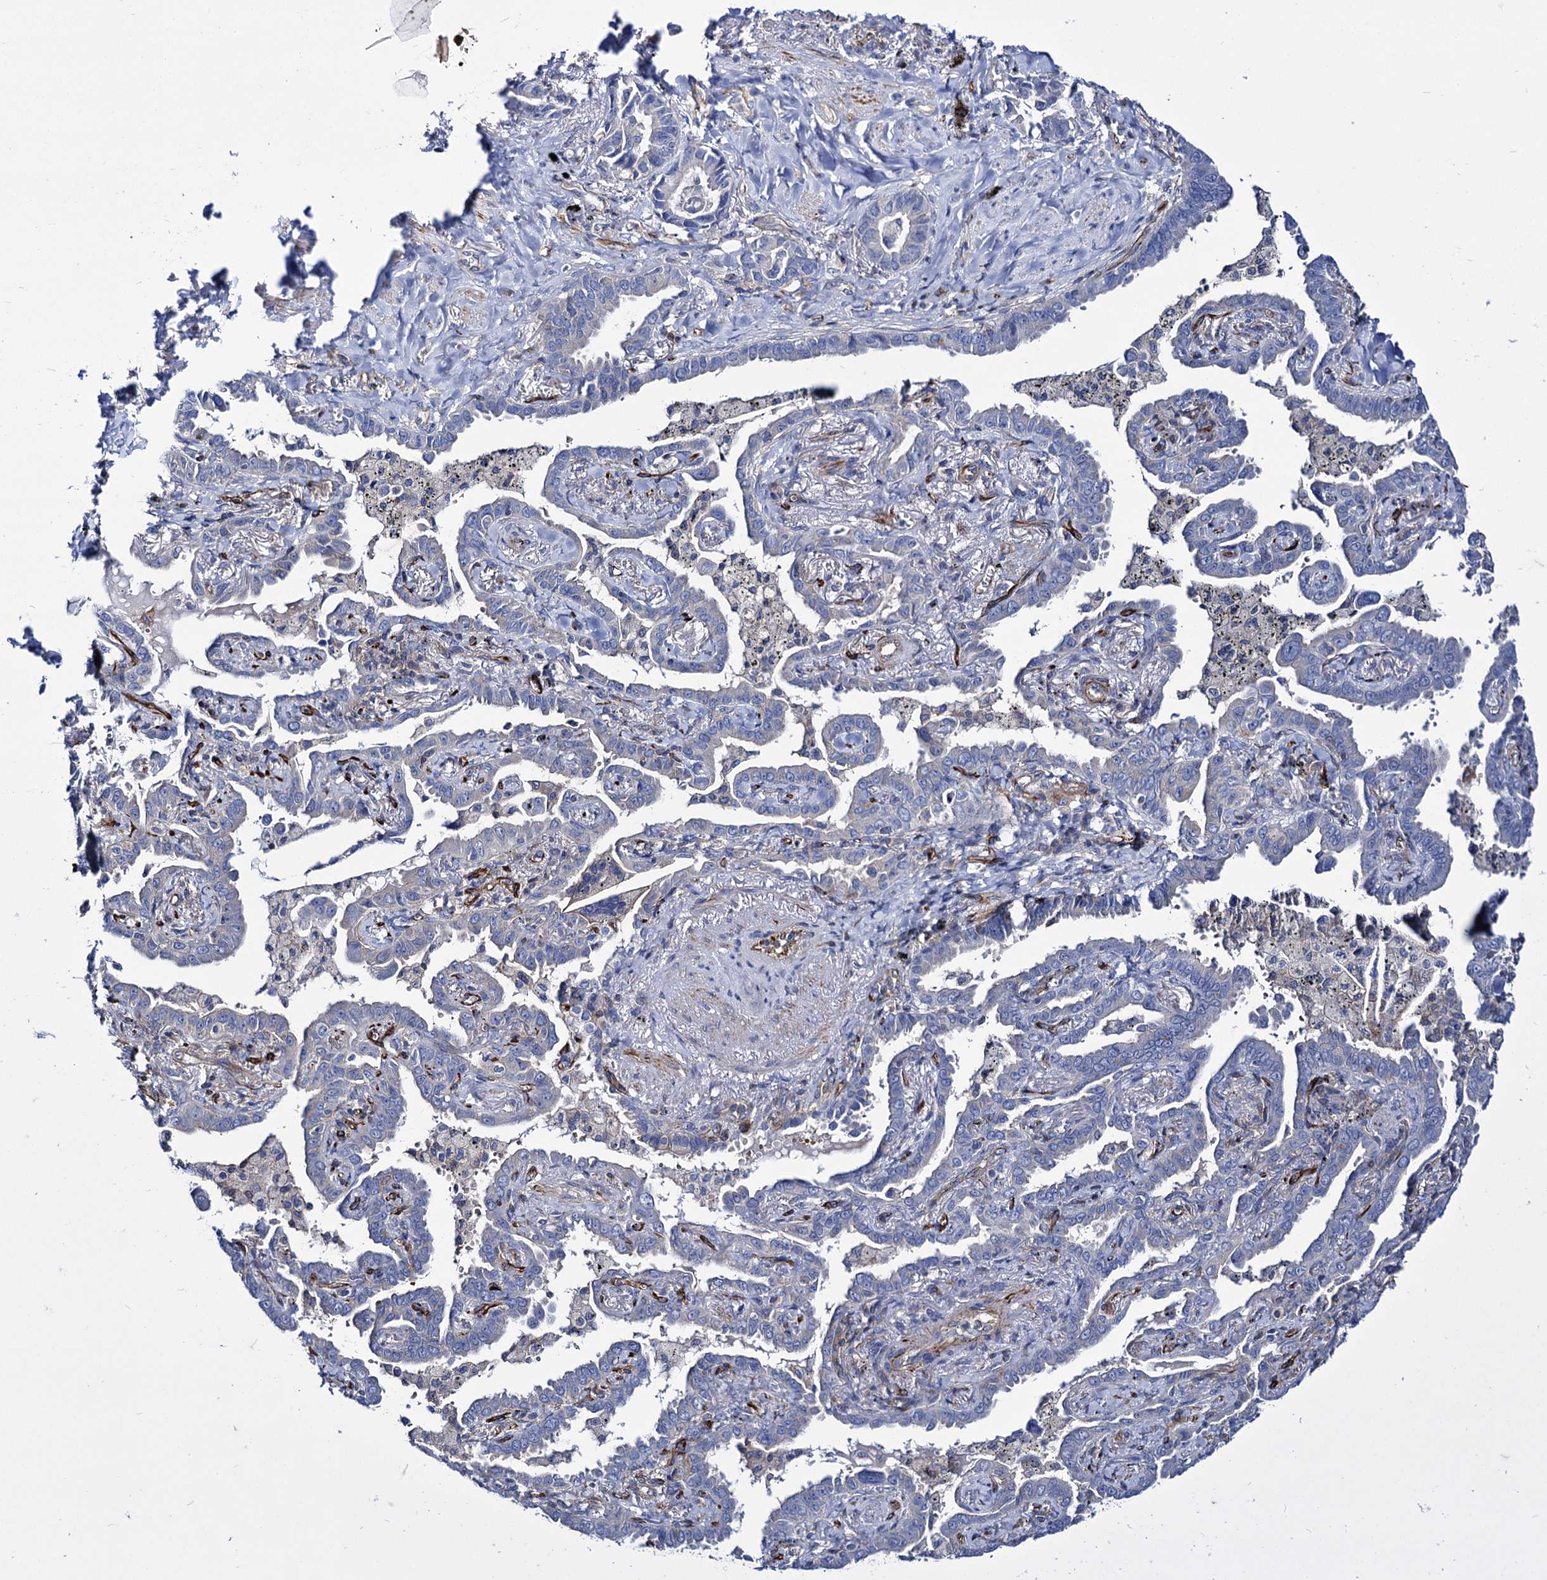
{"staining": {"intensity": "negative", "quantity": "none", "location": "none"}, "tissue": "lung cancer", "cell_type": "Tumor cells", "image_type": "cancer", "snomed": [{"axis": "morphology", "description": "Adenocarcinoma, NOS"}, {"axis": "topography", "description": "Lung"}], "caption": "Immunohistochemical staining of human lung cancer shows no significant staining in tumor cells.", "gene": "AXL", "patient": {"sex": "male", "age": 67}}